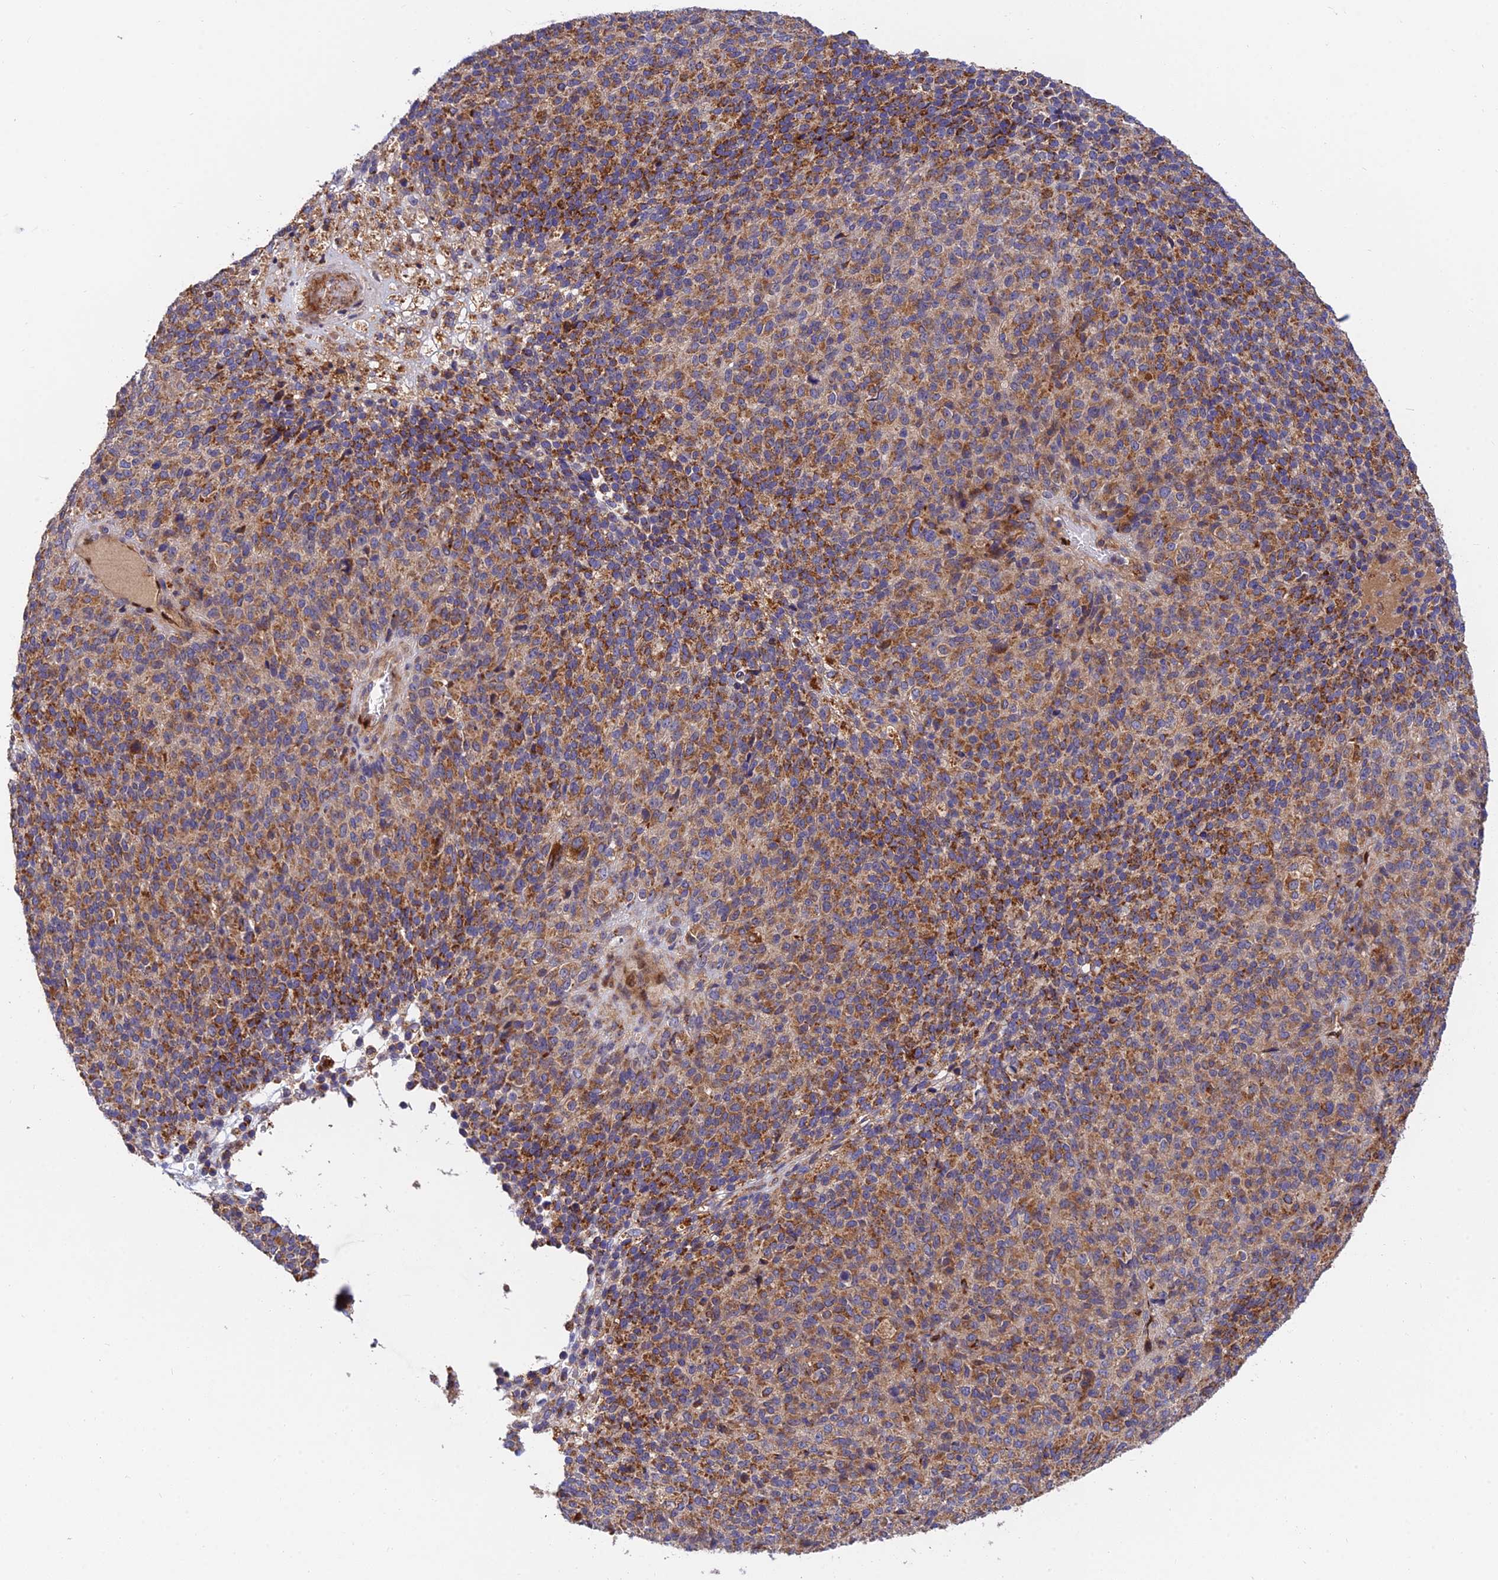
{"staining": {"intensity": "moderate", "quantity": ">75%", "location": "cytoplasmic/membranous"}, "tissue": "melanoma", "cell_type": "Tumor cells", "image_type": "cancer", "snomed": [{"axis": "morphology", "description": "Malignant melanoma, Metastatic site"}, {"axis": "topography", "description": "Brain"}], "caption": "Protein expression analysis of human melanoma reveals moderate cytoplasmic/membranous staining in about >75% of tumor cells.", "gene": "PODNL1", "patient": {"sex": "female", "age": 56}}